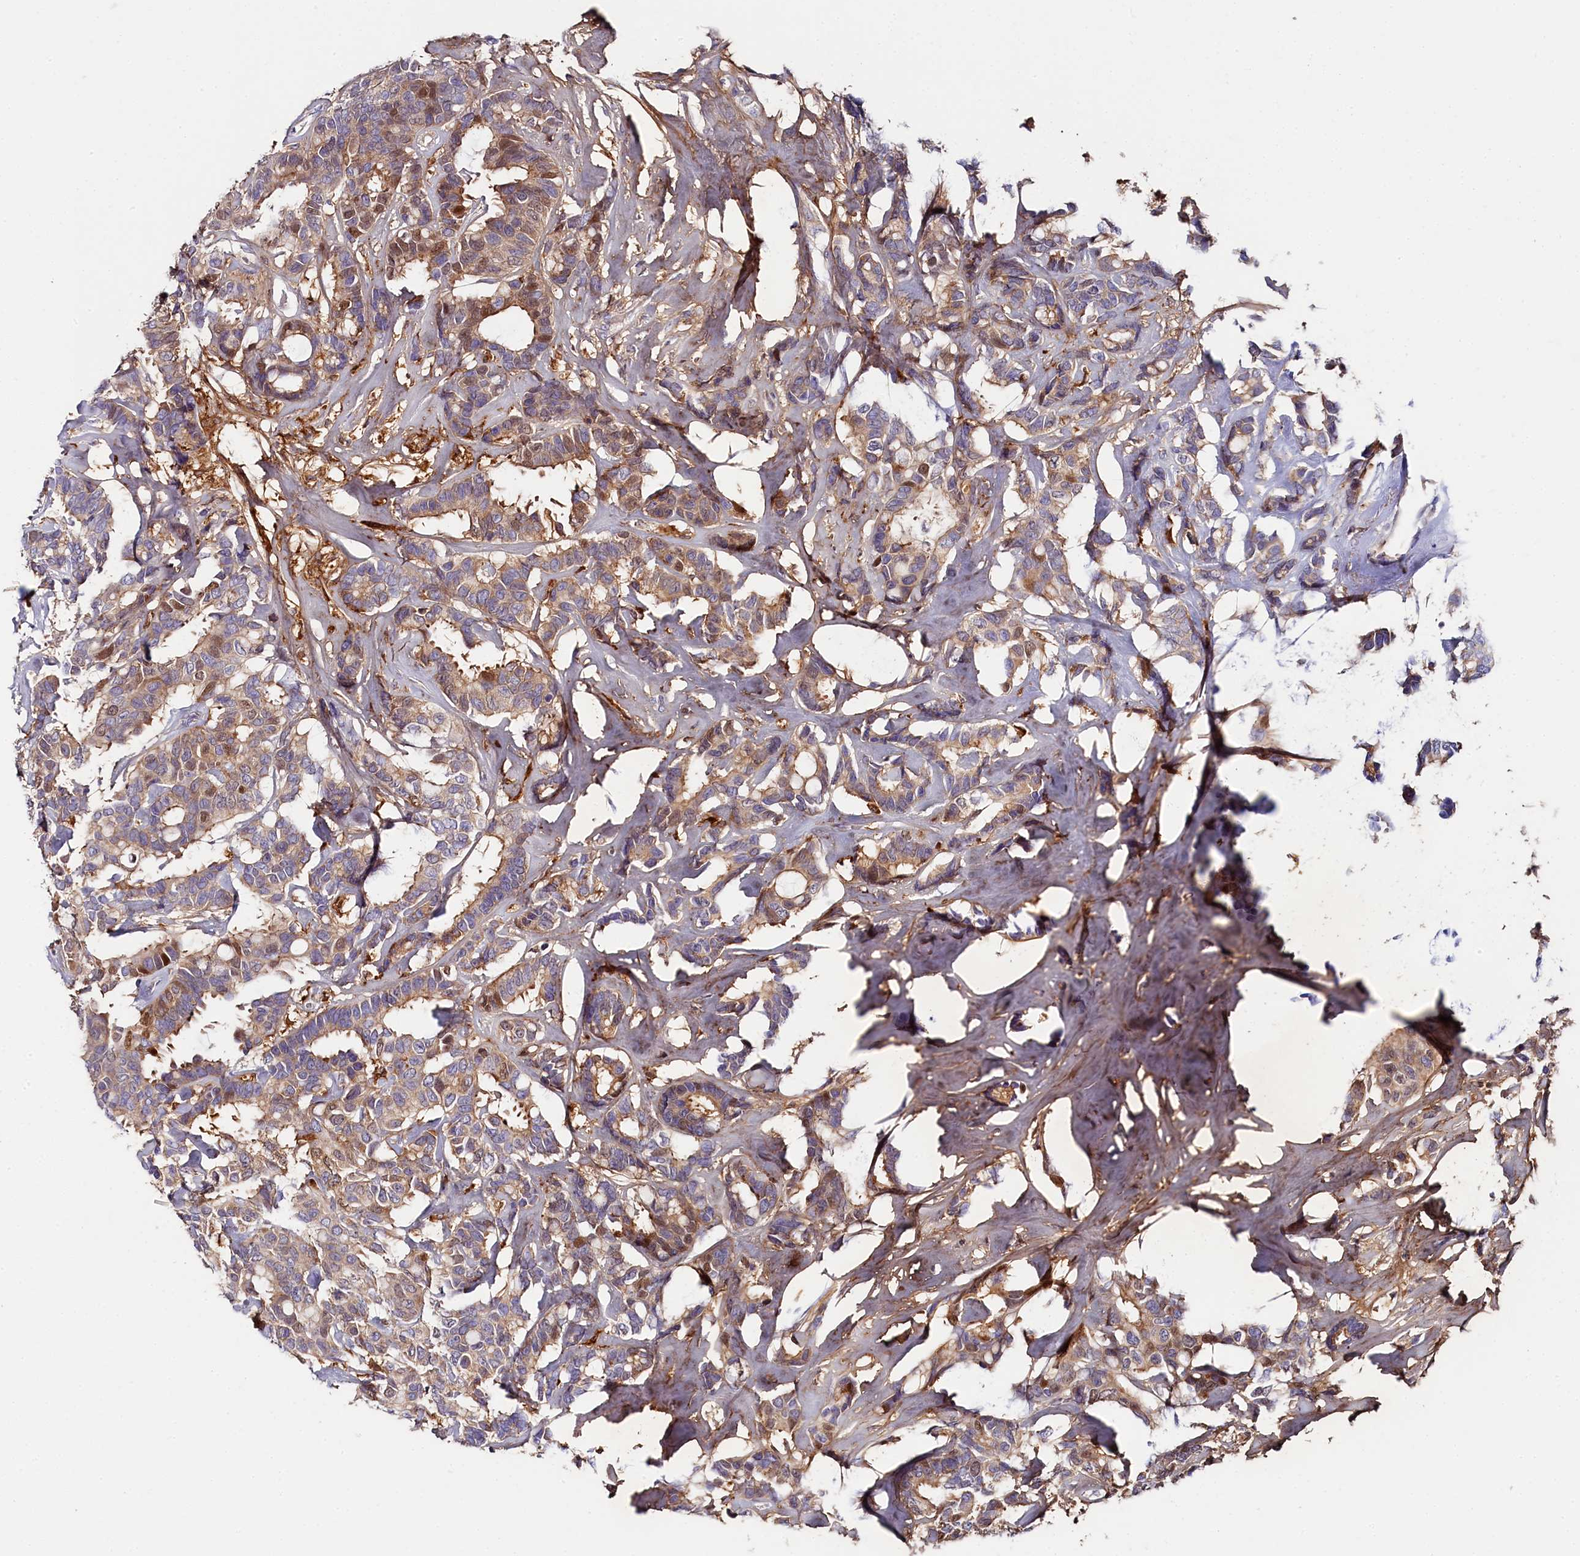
{"staining": {"intensity": "weak", "quantity": "25%-75%", "location": "cytoplasmic/membranous,nuclear"}, "tissue": "breast cancer", "cell_type": "Tumor cells", "image_type": "cancer", "snomed": [{"axis": "morphology", "description": "Duct carcinoma"}, {"axis": "topography", "description": "Breast"}], "caption": "Human breast cancer stained for a protein (brown) reveals weak cytoplasmic/membranous and nuclear positive staining in approximately 25%-75% of tumor cells.", "gene": "KATNB1", "patient": {"sex": "female", "age": 87}}